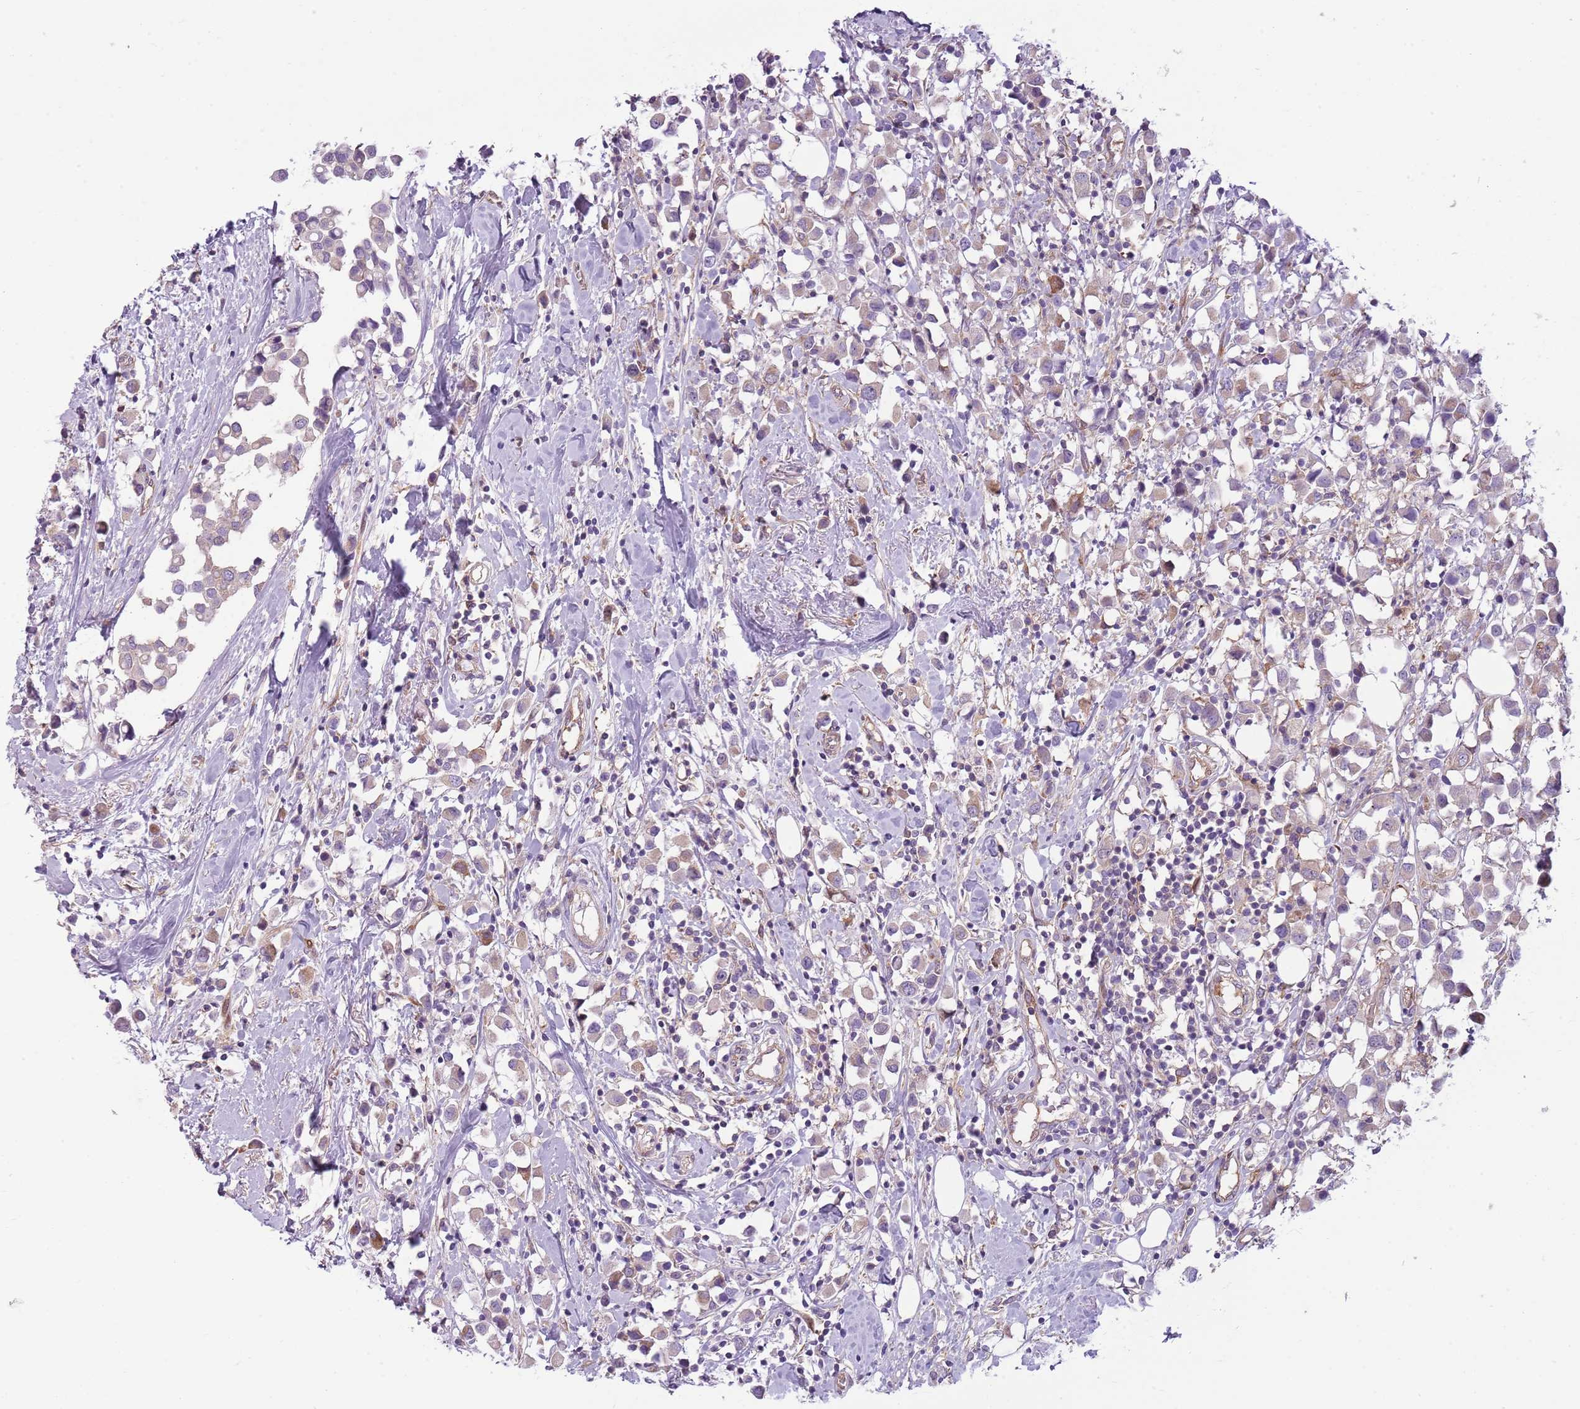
{"staining": {"intensity": "weak", "quantity": "25%-75%", "location": "cytoplasmic/membranous"}, "tissue": "breast cancer", "cell_type": "Tumor cells", "image_type": "cancer", "snomed": [{"axis": "morphology", "description": "Duct carcinoma"}, {"axis": "topography", "description": "Breast"}], "caption": "This image exhibits immunohistochemistry staining of human breast cancer (invasive ductal carcinoma), with low weak cytoplasmic/membranous staining in about 25%-75% of tumor cells.", "gene": "SNX1", "patient": {"sex": "female", "age": 61}}